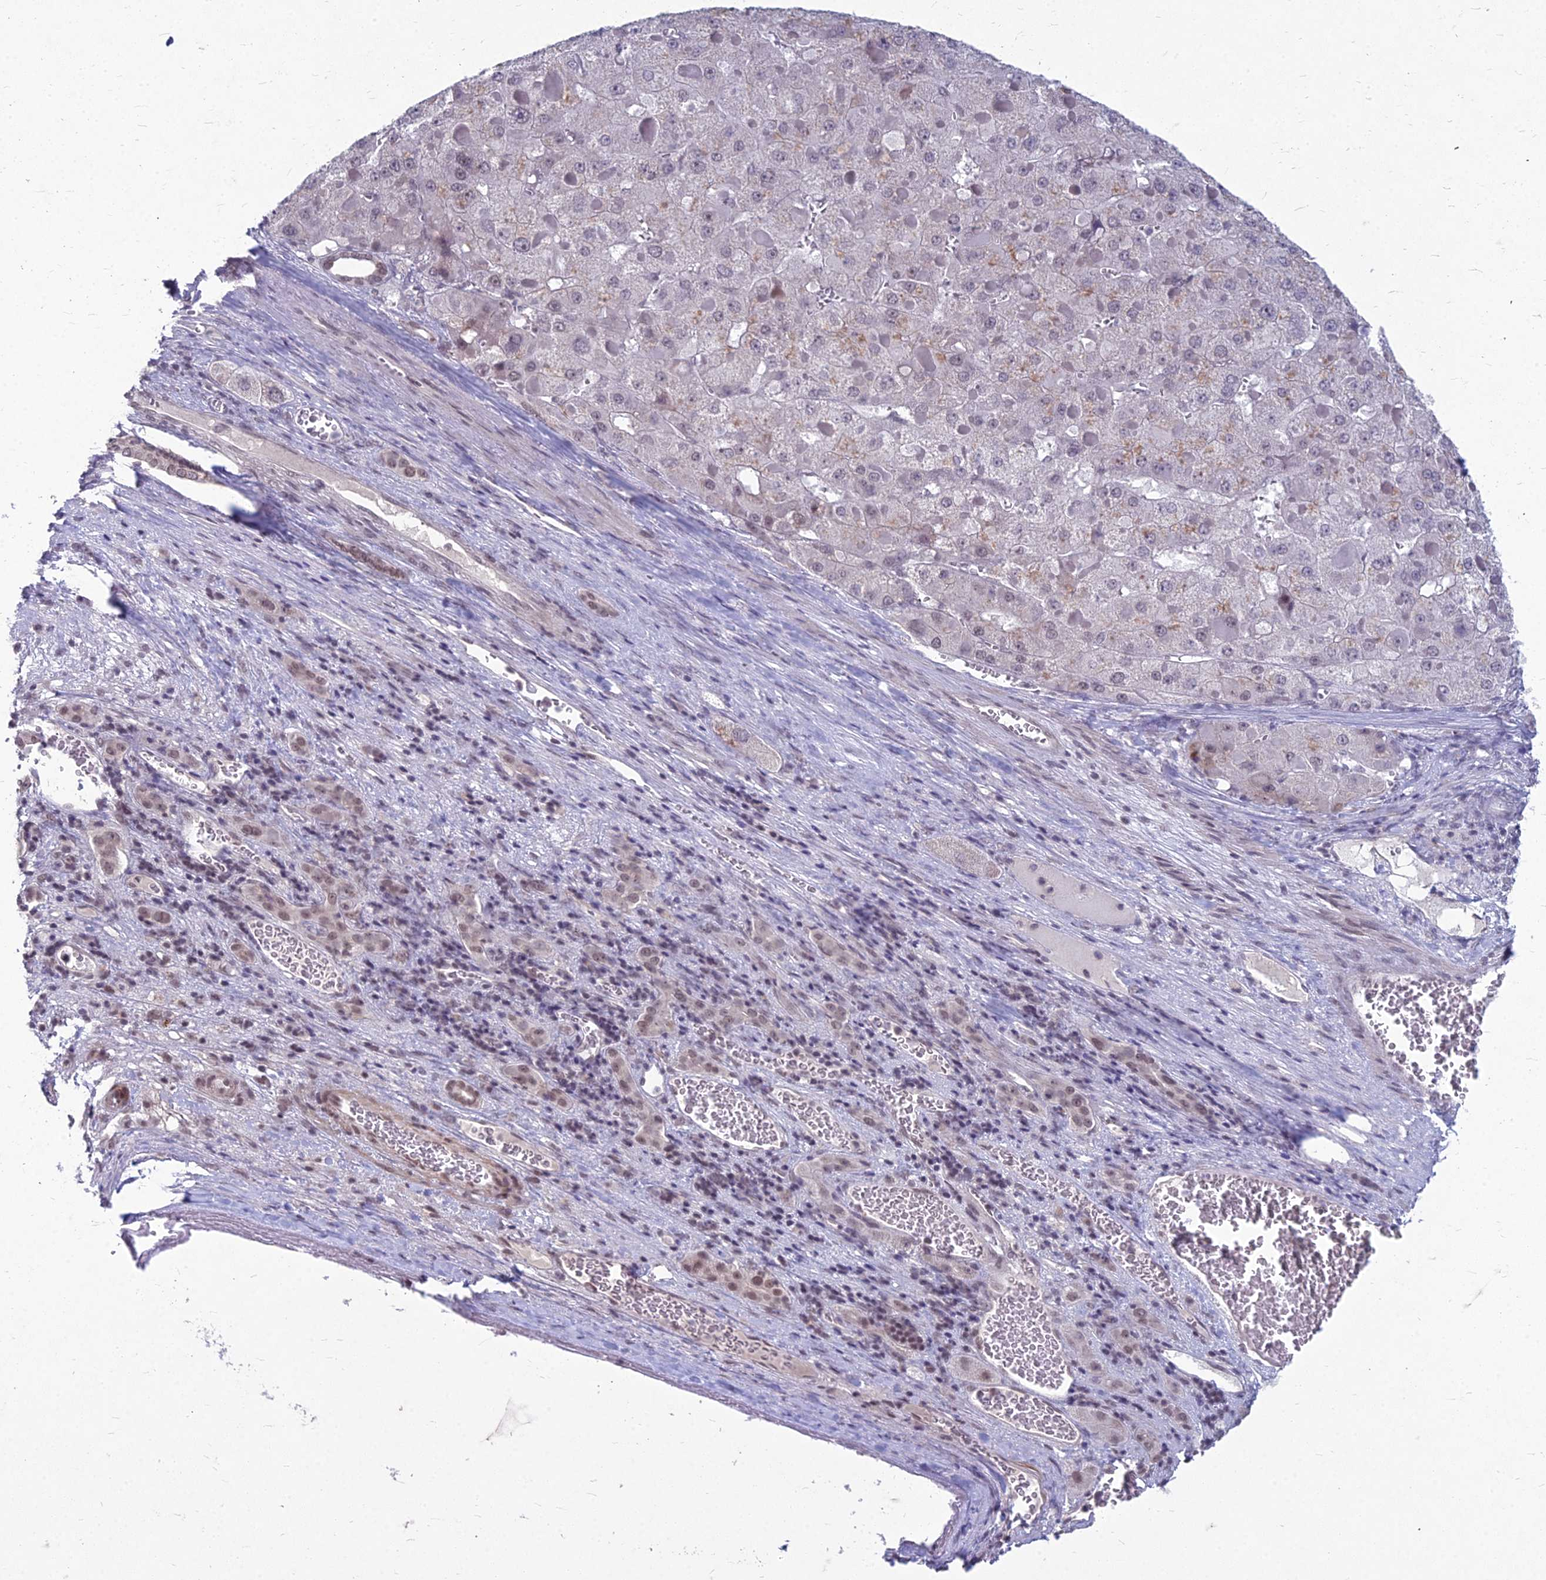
{"staining": {"intensity": "weak", "quantity": "<25%", "location": "nuclear"}, "tissue": "liver cancer", "cell_type": "Tumor cells", "image_type": "cancer", "snomed": [{"axis": "morphology", "description": "Carcinoma, Hepatocellular, NOS"}, {"axis": "topography", "description": "Liver"}], "caption": "Immunohistochemistry (IHC) of human liver cancer displays no staining in tumor cells.", "gene": "KAT7", "patient": {"sex": "female", "age": 73}}